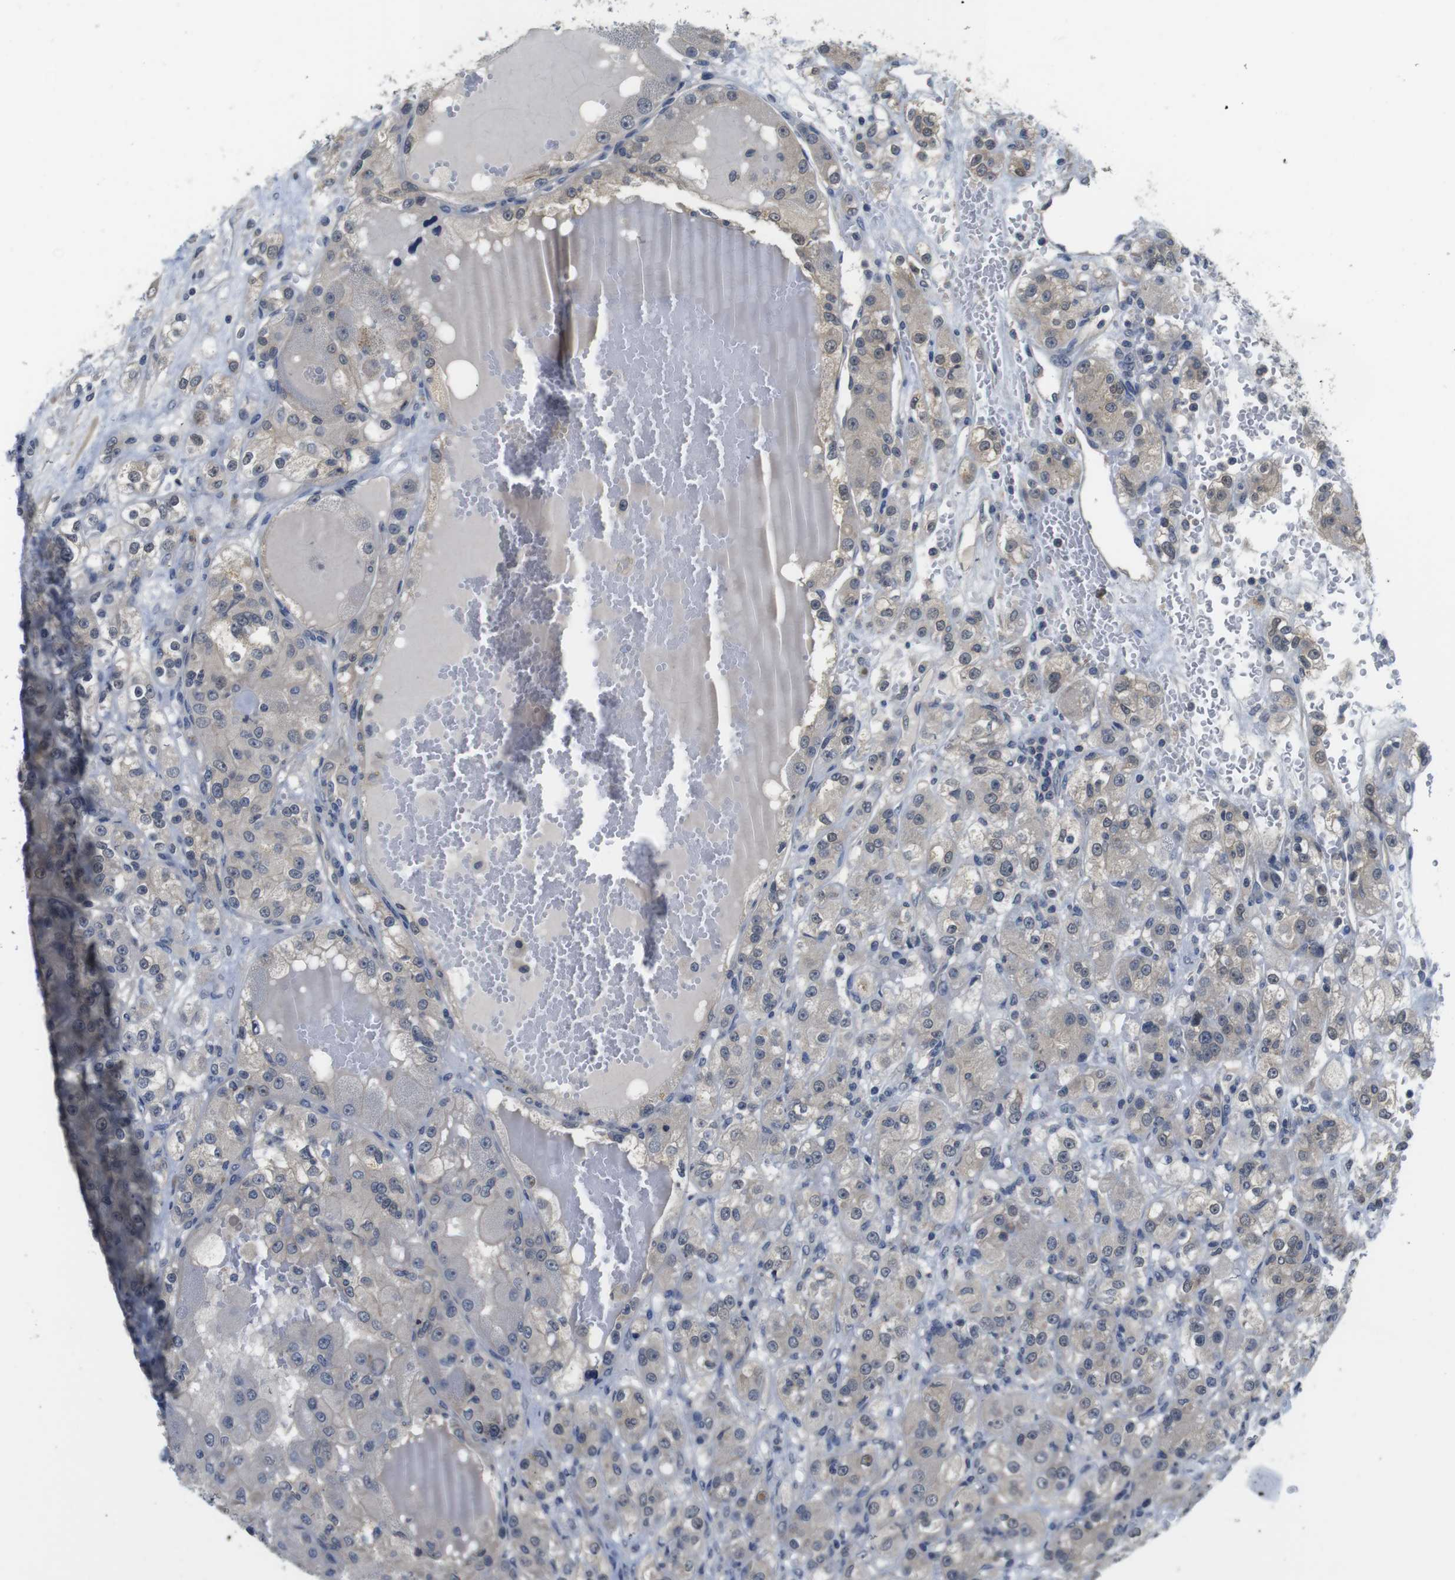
{"staining": {"intensity": "moderate", "quantity": "<25%", "location": "cytoplasmic/membranous"}, "tissue": "renal cancer", "cell_type": "Tumor cells", "image_type": "cancer", "snomed": [{"axis": "morphology", "description": "Normal tissue, NOS"}, {"axis": "morphology", "description": "Adenocarcinoma, NOS"}, {"axis": "topography", "description": "Kidney"}], "caption": "An immunohistochemistry (IHC) histopathology image of tumor tissue is shown. Protein staining in brown shows moderate cytoplasmic/membranous positivity in renal cancer within tumor cells.", "gene": "FADD", "patient": {"sex": "male", "age": 61}}